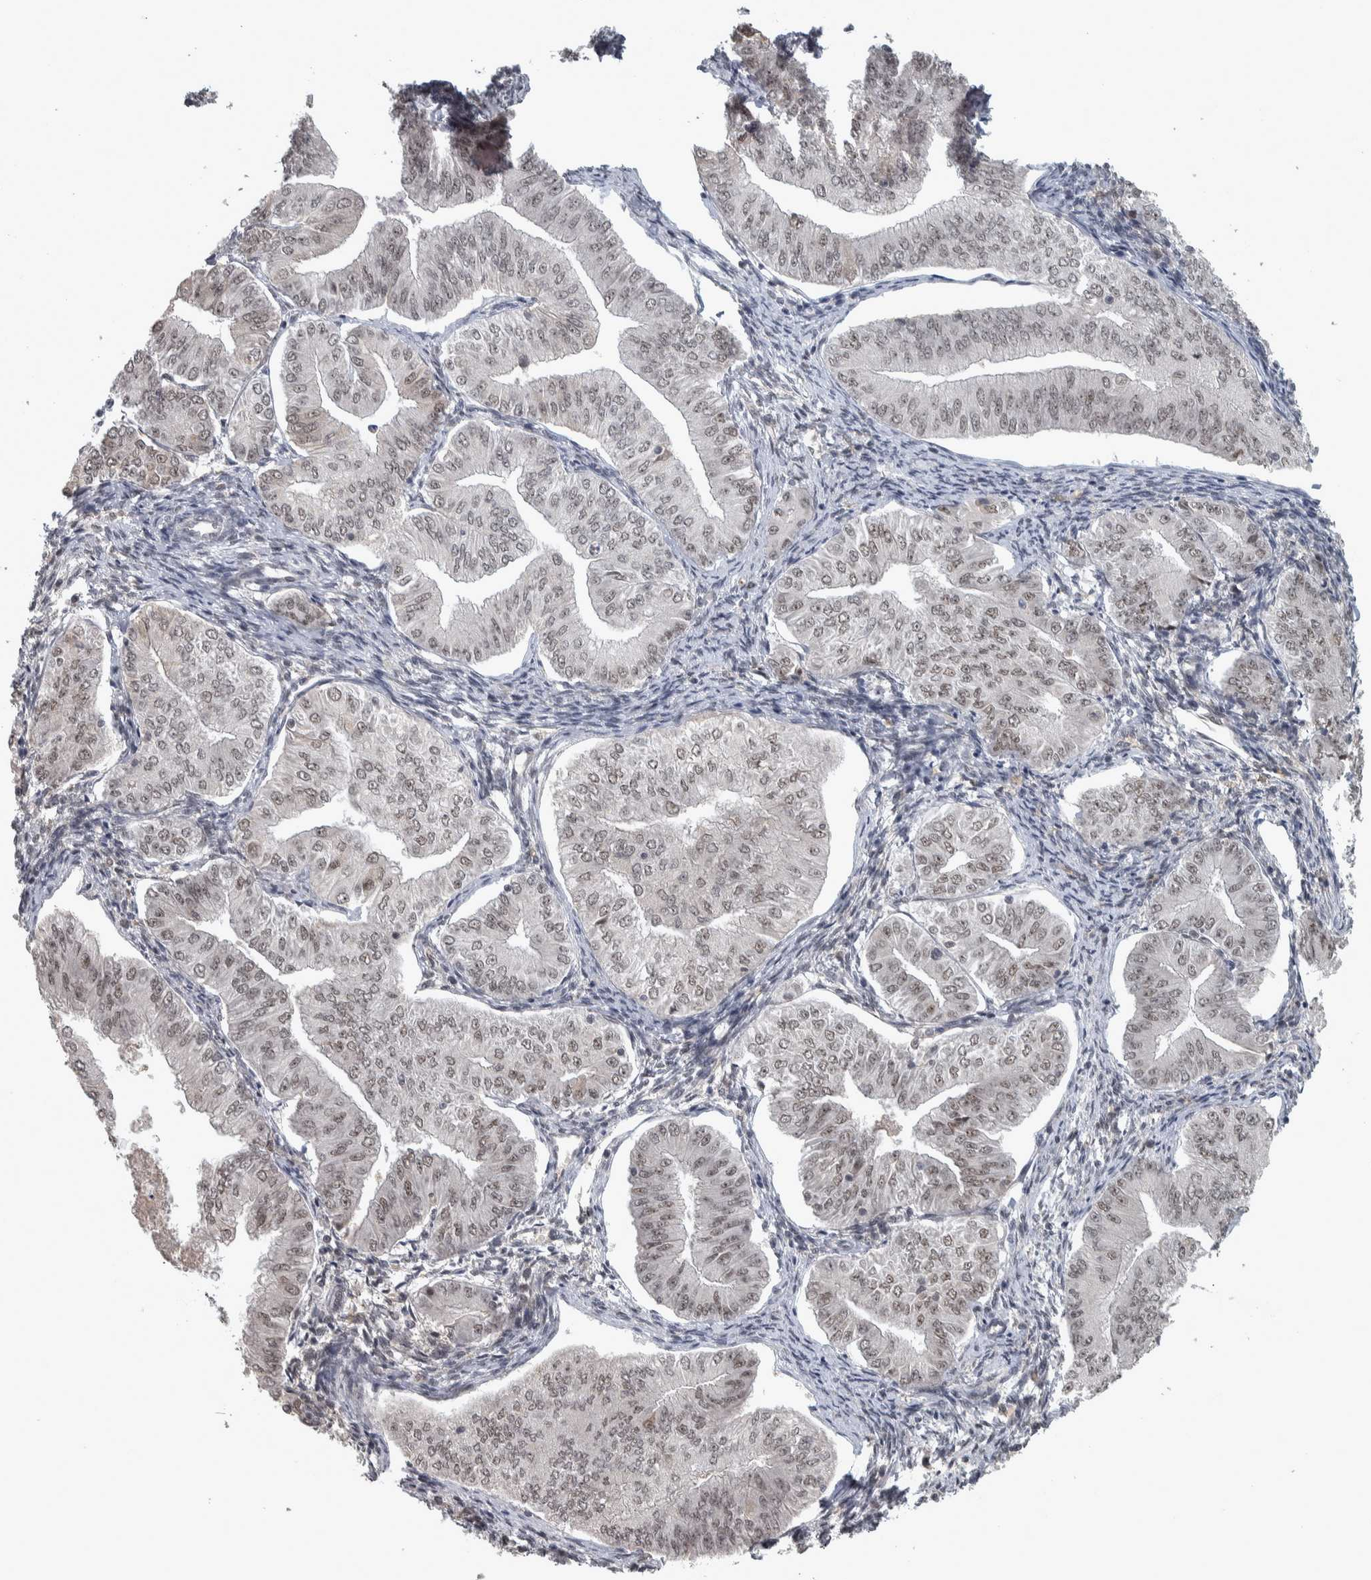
{"staining": {"intensity": "weak", "quantity": ">75%", "location": "nuclear"}, "tissue": "endometrial cancer", "cell_type": "Tumor cells", "image_type": "cancer", "snomed": [{"axis": "morphology", "description": "Normal tissue, NOS"}, {"axis": "morphology", "description": "Adenocarcinoma, NOS"}, {"axis": "topography", "description": "Endometrium"}], "caption": "Immunohistochemistry (IHC) histopathology image of neoplastic tissue: human adenocarcinoma (endometrial) stained using IHC exhibits low levels of weak protein expression localized specifically in the nuclear of tumor cells, appearing as a nuclear brown color.", "gene": "DDX42", "patient": {"sex": "female", "age": 53}}